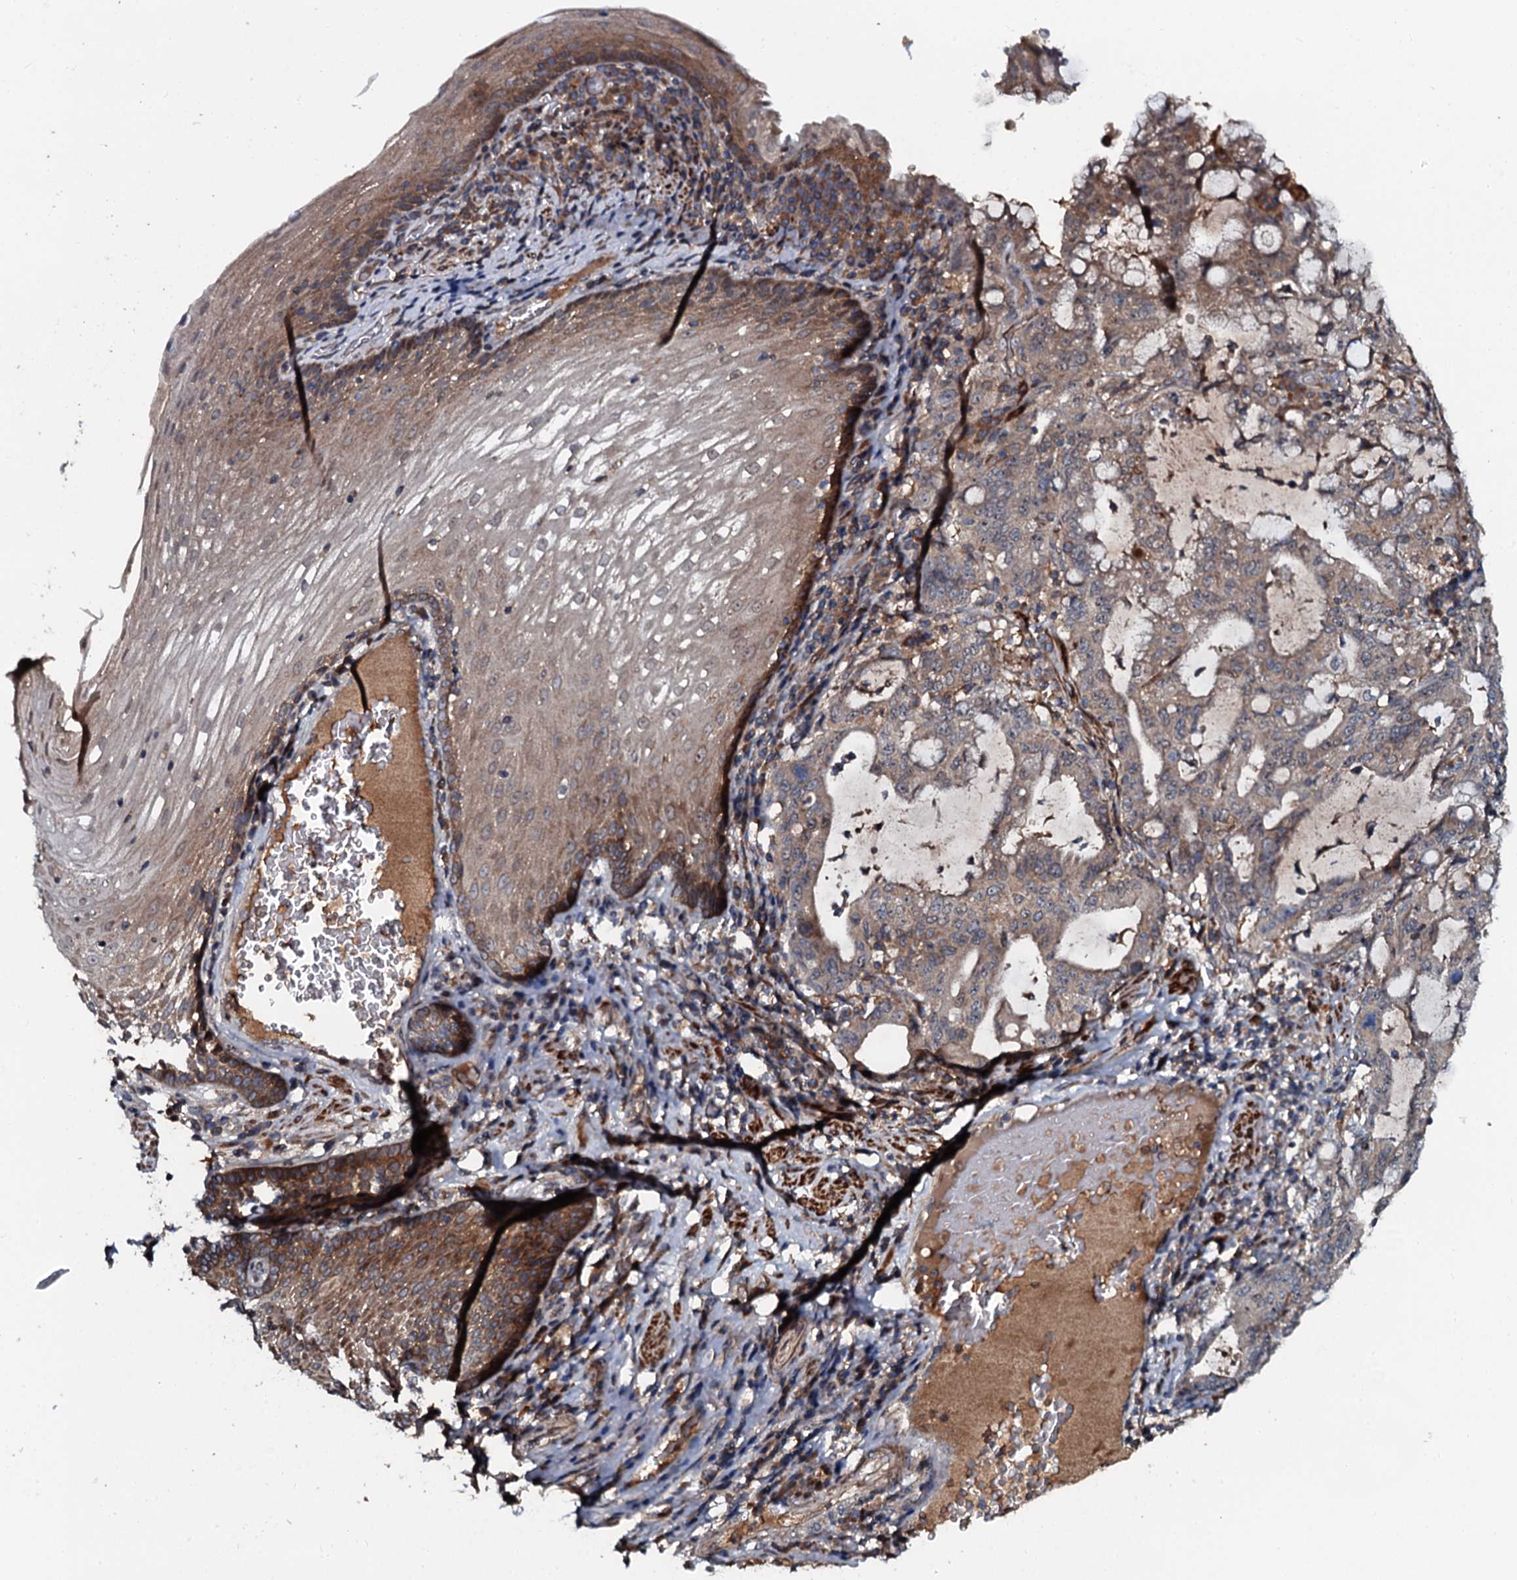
{"staining": {"intensity": "weak", "quantity": "25%-75%", "location": "cytoplasmic/membranous"}, "tissue": "stomach cancer", "cell_type": "Tumor cells", "image_type": "cancer", "snomed": [{"axis": "morphology", "description": "Normal tissue, NOS"}, {"axis": "morphology", "description": "Adenocarcinoma, NOS"}, {"axis": "topography", "description": "Esophagus"}, {"axis": "topography", "description": "Stomach, upper"}, {"axis": "topography", "description": "Peripheral nerve tissue"}], "caption": "Stomach cancer stained with immunohistochemistry (IHC) displays weak cytoplasmic/membranous expression in approximately 25%-75% of tumor cells. (DAB (3,3'-diaminobenzidine) IHC with brightfield microscopy, high magnification).", "gene": "N4BP1", "patient": {"sex": "male", "age": 62}}